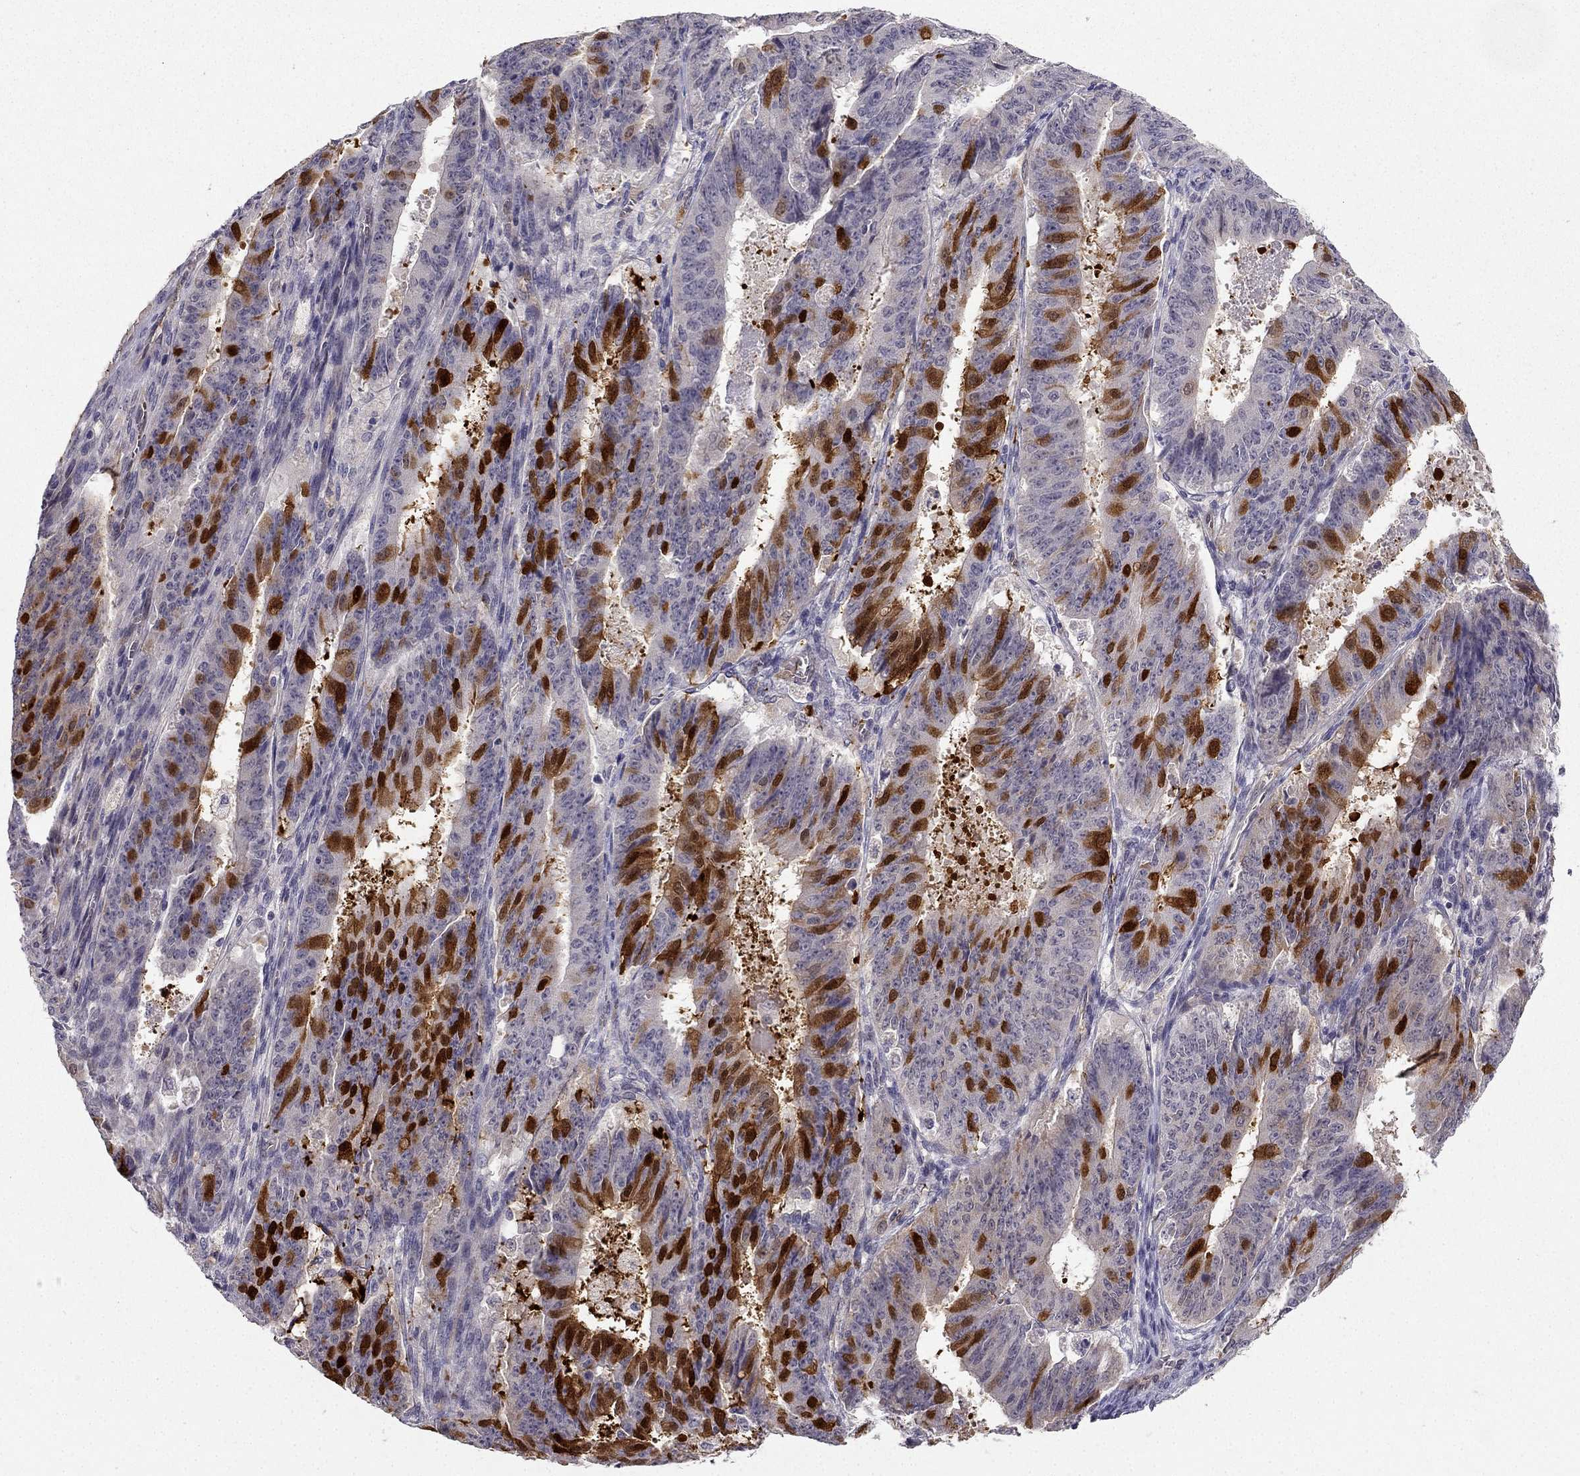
{"staining": {"intensity": "strong", "quantity": "25%-75%", "location": "cytoplasmic/membranous,nuclear"}, "tissue": "ovarian cancer", "cell_type": "Tumor cells", "image_type": "cancer", "snomed": [{"axis": "morphology", "description": "Carcinoma, endometroid"}, {"axis": "topography", "description": "Ovary"}], "caption": "There is high levels of strong cytoplasmic/membranous and nuclear positivity in tumor cells of endometroid carcinoma (ovarian), as demonstrated by immunohistochemical staining (brown color).", "gene": "NQO1", "patient": {"sex": "female", "age": 42}}